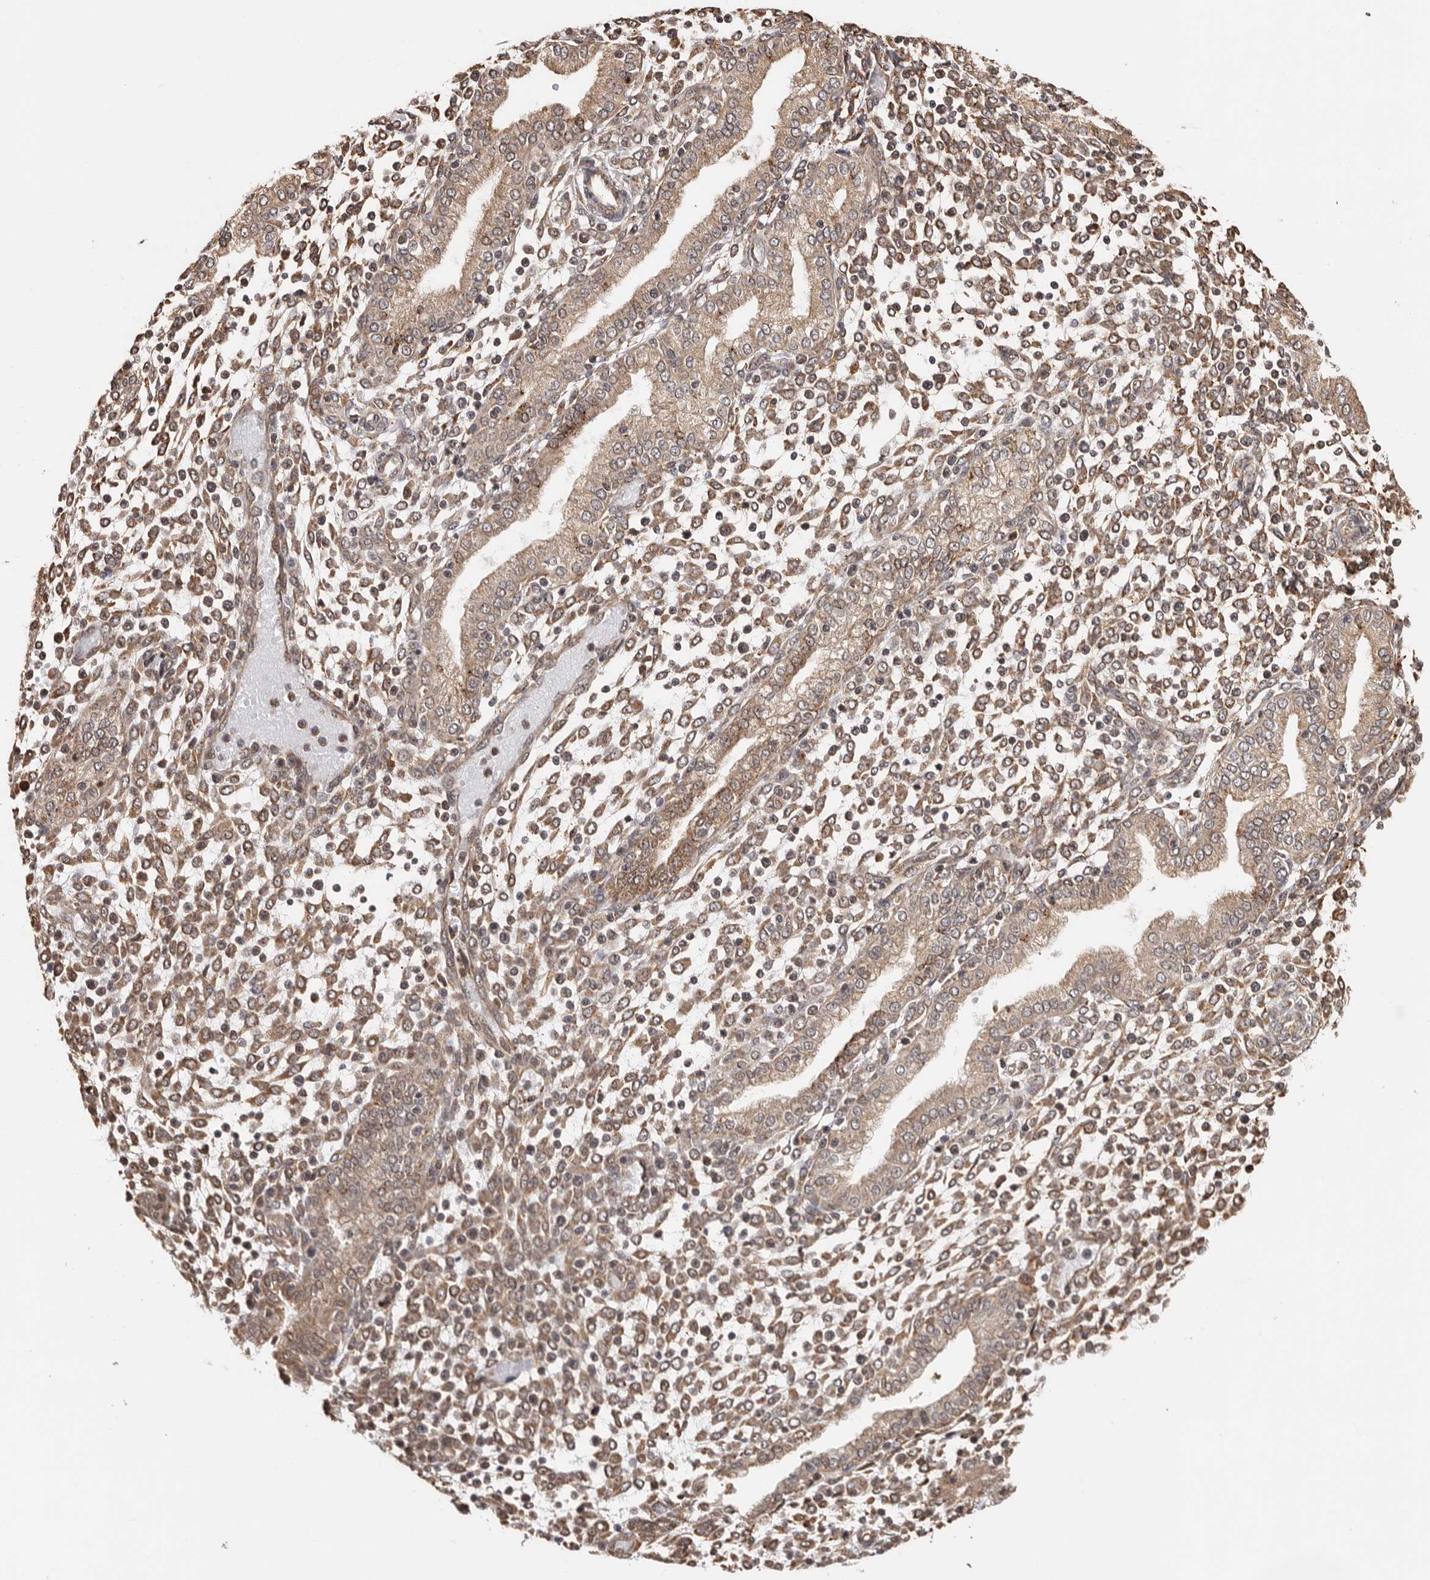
{"staining": {"intensity": "moderate", "quantity": ">75%", "location": "nuclear"}, "tissue": "endometrium", "cell_type": "Cells in endometrial stroma", "image_type": "normal", "snomed": [{"axis": "morphology", "description": "Normal tissue, NOS"}, {"axis": "topography", "description": "Endometrium"}], "caption": "Immunohistochemistry (IHC) of benign human endometrium displays medium levels of moderate nuclear staining in approximately >75% of cells in endometrial stroma. The protein of interest is shown in brown color, while the nuclei are stained blue.", "gene": "ZNF83", "patient": {"sex": "female", "age": 53}}